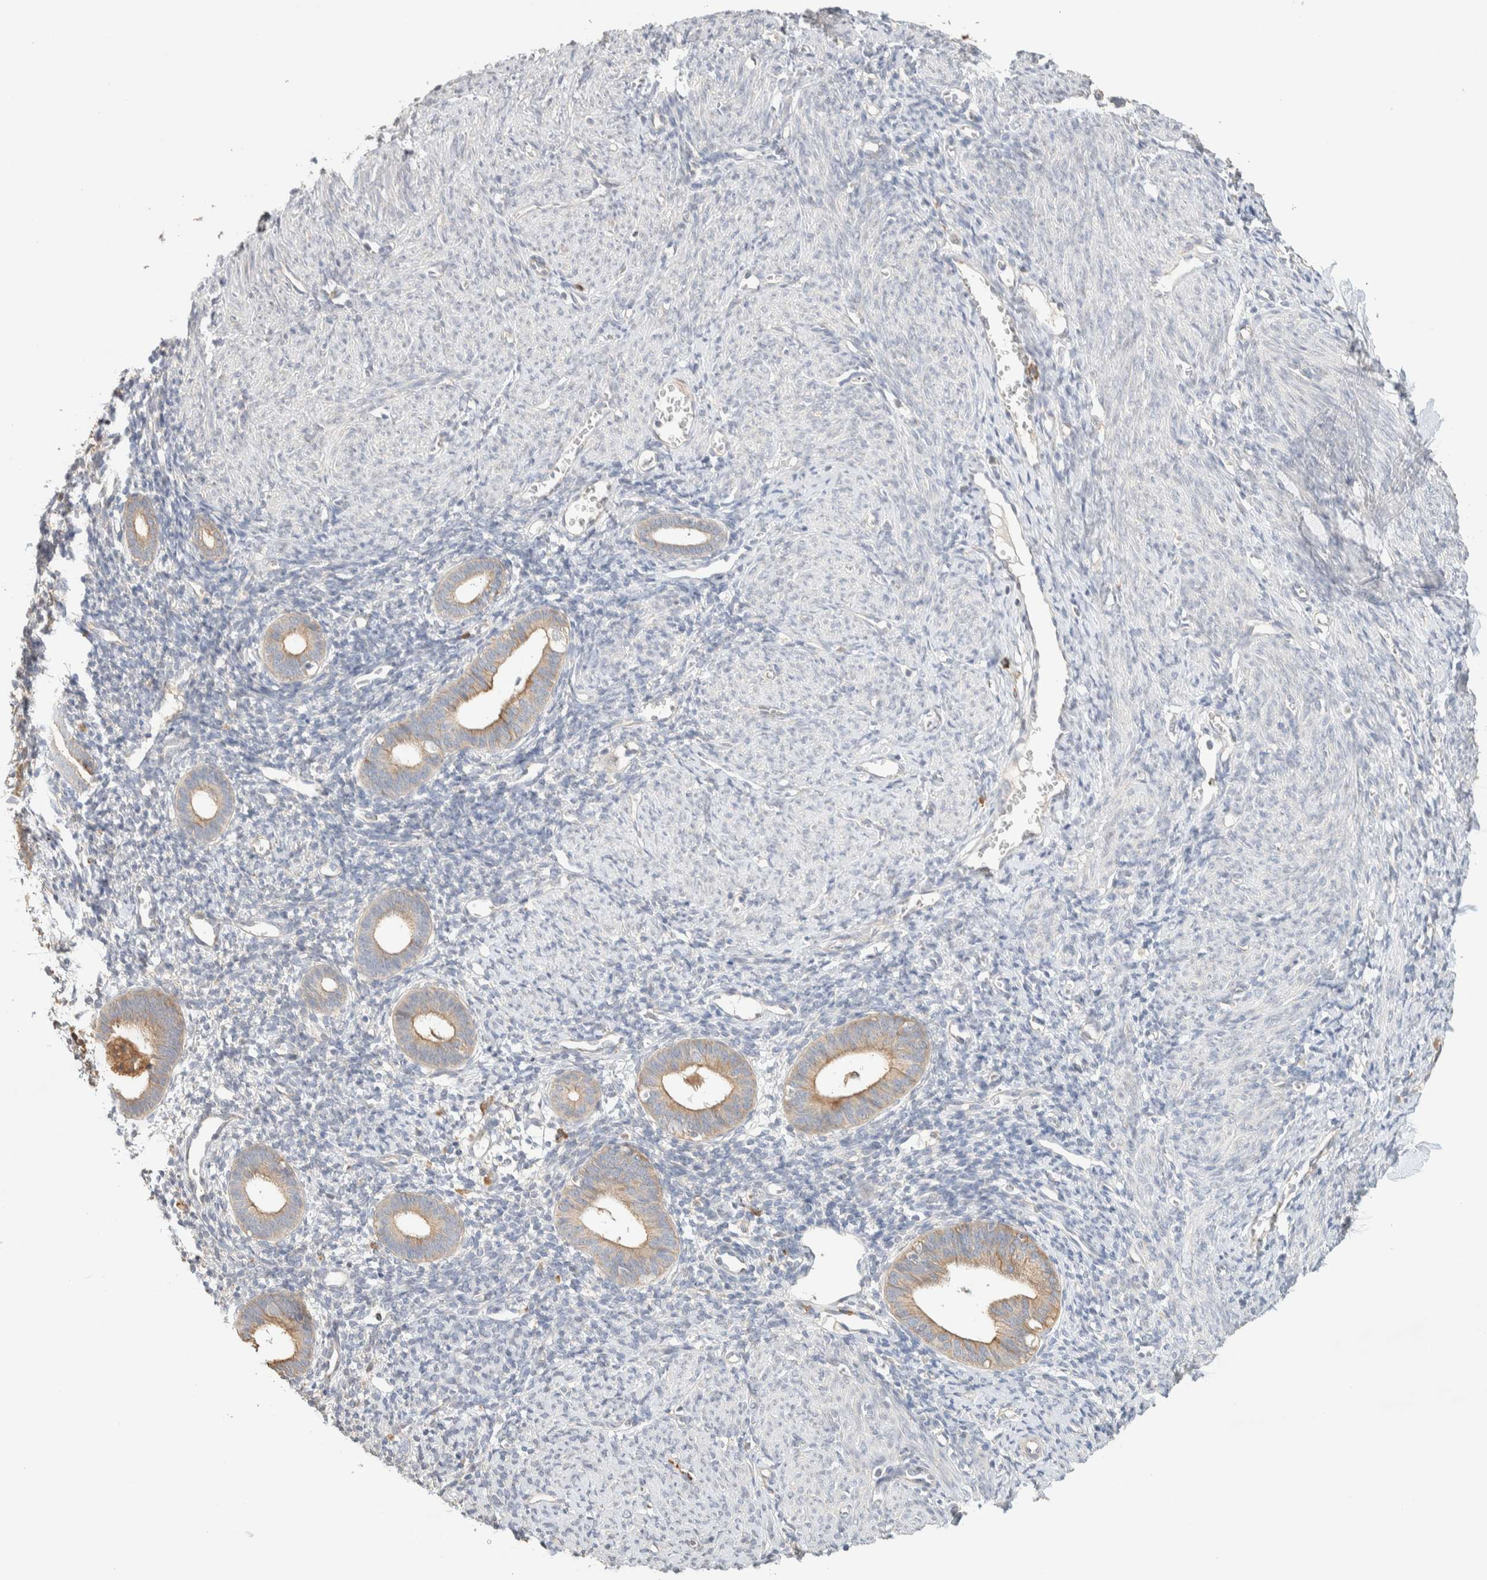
{"staining": {"intensity": "negative", "quantity": "none", "location": "none"}, "tissue": "endometrium", "cell_type": "Cells in endometrial stroma", "image_type": "normal", "snomed": [{"axis": "morphology", "description": "Normal tissue, NOS"}, {"axis": "morphology", "description": "Adenocarcinoma, NOS"}, {"axis": "topography", "description": "Endometrium"}], "caption": "Immunohistochemical staining of benign endometrium shows no significant positivity in cells in endometrial stroma.", "gene": "TTC3", "patient": {"sex": "female", "age": 57}}